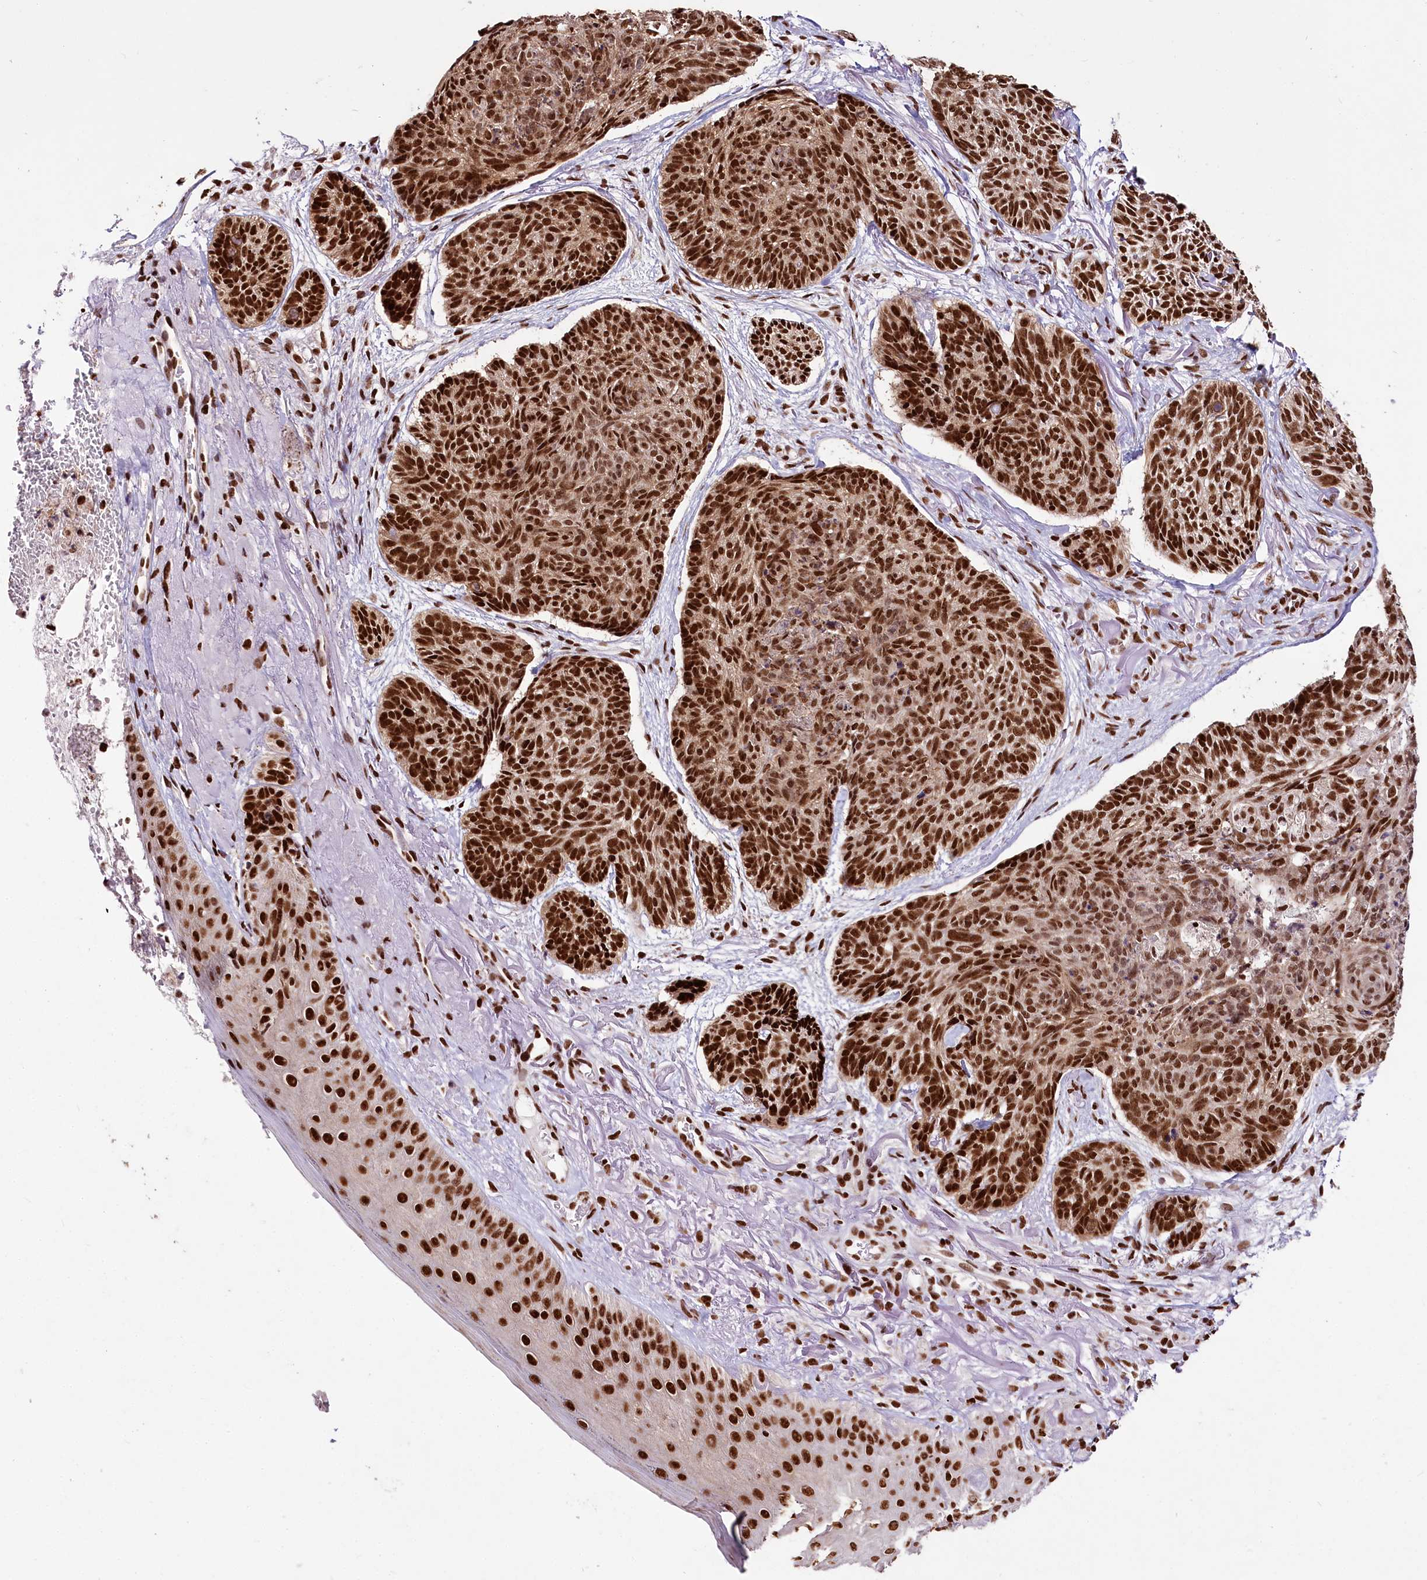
{"staining": {"intensity": "strong", "quantity": ">75%", "location": "nuclear"}, "tissue": "skin cancer", "cell_type": "Tumor cells", "image_type": "cancer", "snomed": [{"axis": "morphology", "description": "Normal tissue, NOS"}, {"axis": "morphology", "description": "Basal cell carcinoma"}, {"axis": "topography", "description": "Skin"}], "caption": "Protein positivity by immunohistochemistry (IHC) displays strong nuclear staining in about >75% of tumor cells in skin cancer. The staining was performed using DAB (3,3'-diaminobenzidine) to visualize the protein expression in brown, while the nuclei were stained in blue with hematoxylin (Magnification: 20x).", "gene": "SMARCE1", "patient": {"sex": "male", "age": 66}}